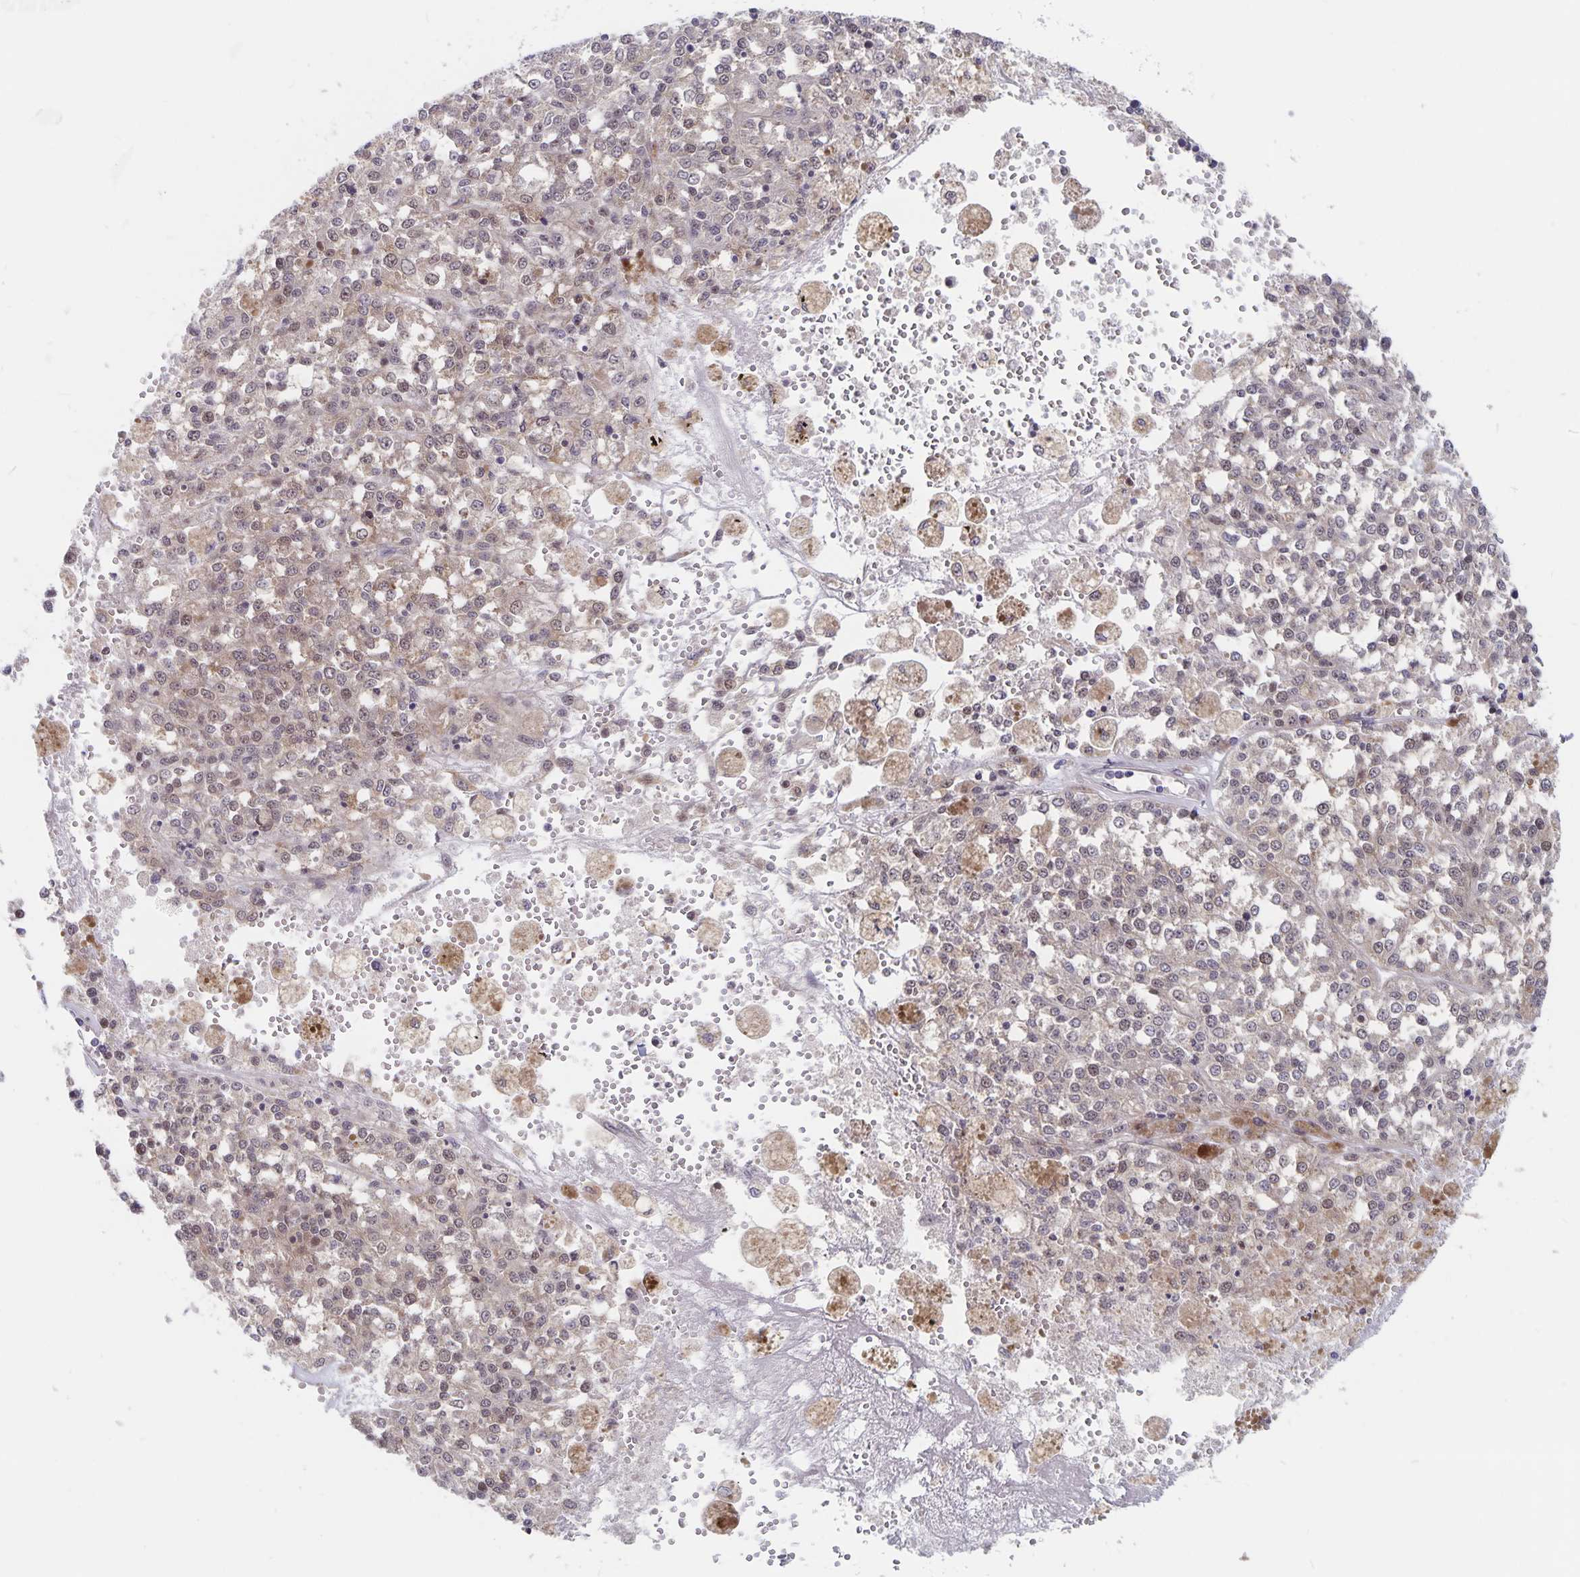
{"staining": {"intensity": "weak", "quantity": "<25%", "location": "nuclear"}, "tissue": "melanoma", "cell_type": "Tumor cells", "image_type": "cancer", "snomed": [{"axis": "morphology", "description": "Malignant melanoma, Metastatic site"}, {"axis": "topography", "description": "Lymph node"}], "caption": "Human melanoma stained for a protein using IHC shows no staining in tumor cells.", "gene": "BAG6", "patient": {"sex": "female", "age": 64}}